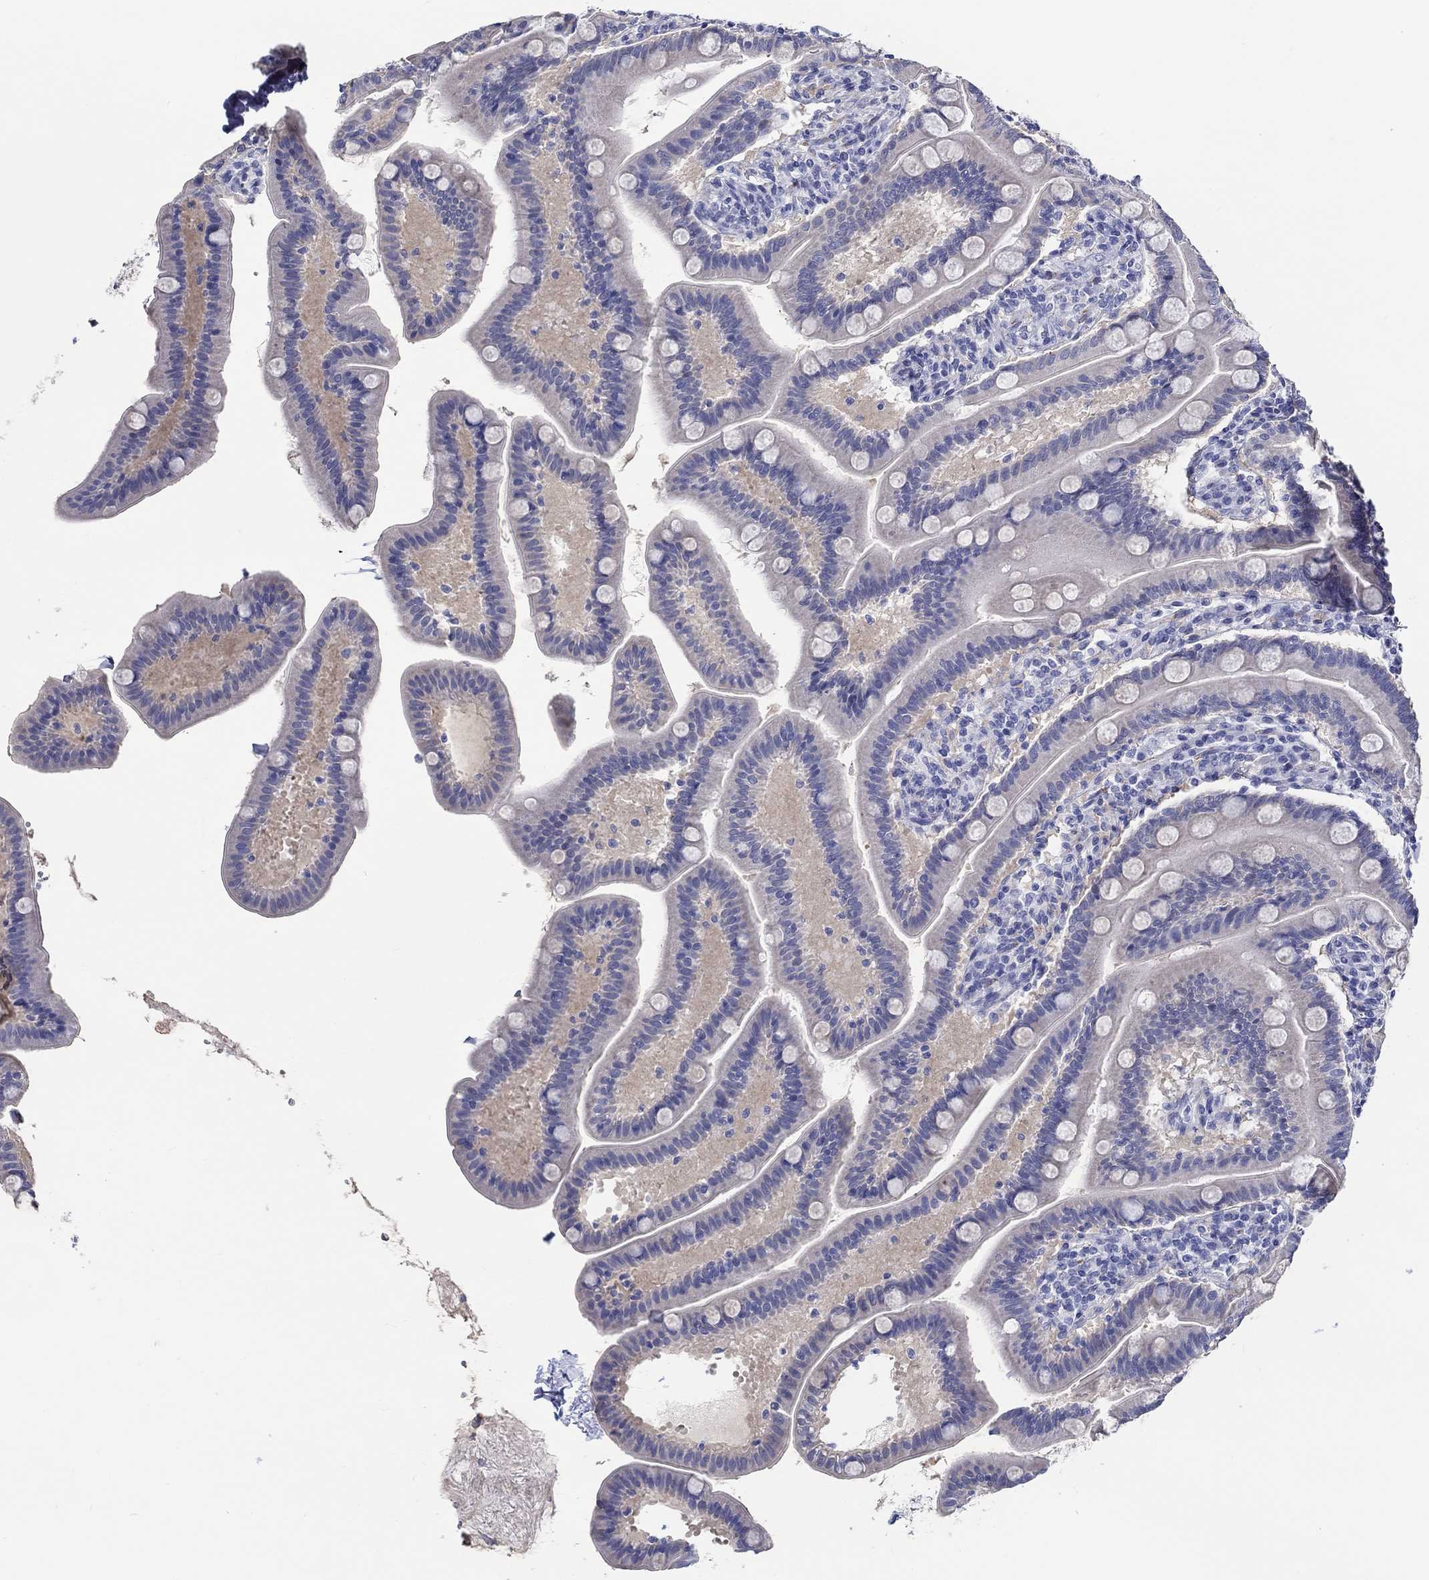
{"staining": {"intensity": "strong", "quantity": "<25%", "location": "cytoplasmic/membranous"}, "tissue": "small intestine", "cell_type": "Glandular cells", "image_type": "normal", "snomed": [{"axis": "morphology", "description": "Normal tissue, NOS"}, {"axis": "topography", "description": "Small intestine"}], "caption": "This histopathology image reveals IHC staining of normal human small intestine, with medium strong cytoplasmic/membranous expression in about <25% of glandular cells.", "gene": "H1", "patient": {"sex": "male", "age": 66}}